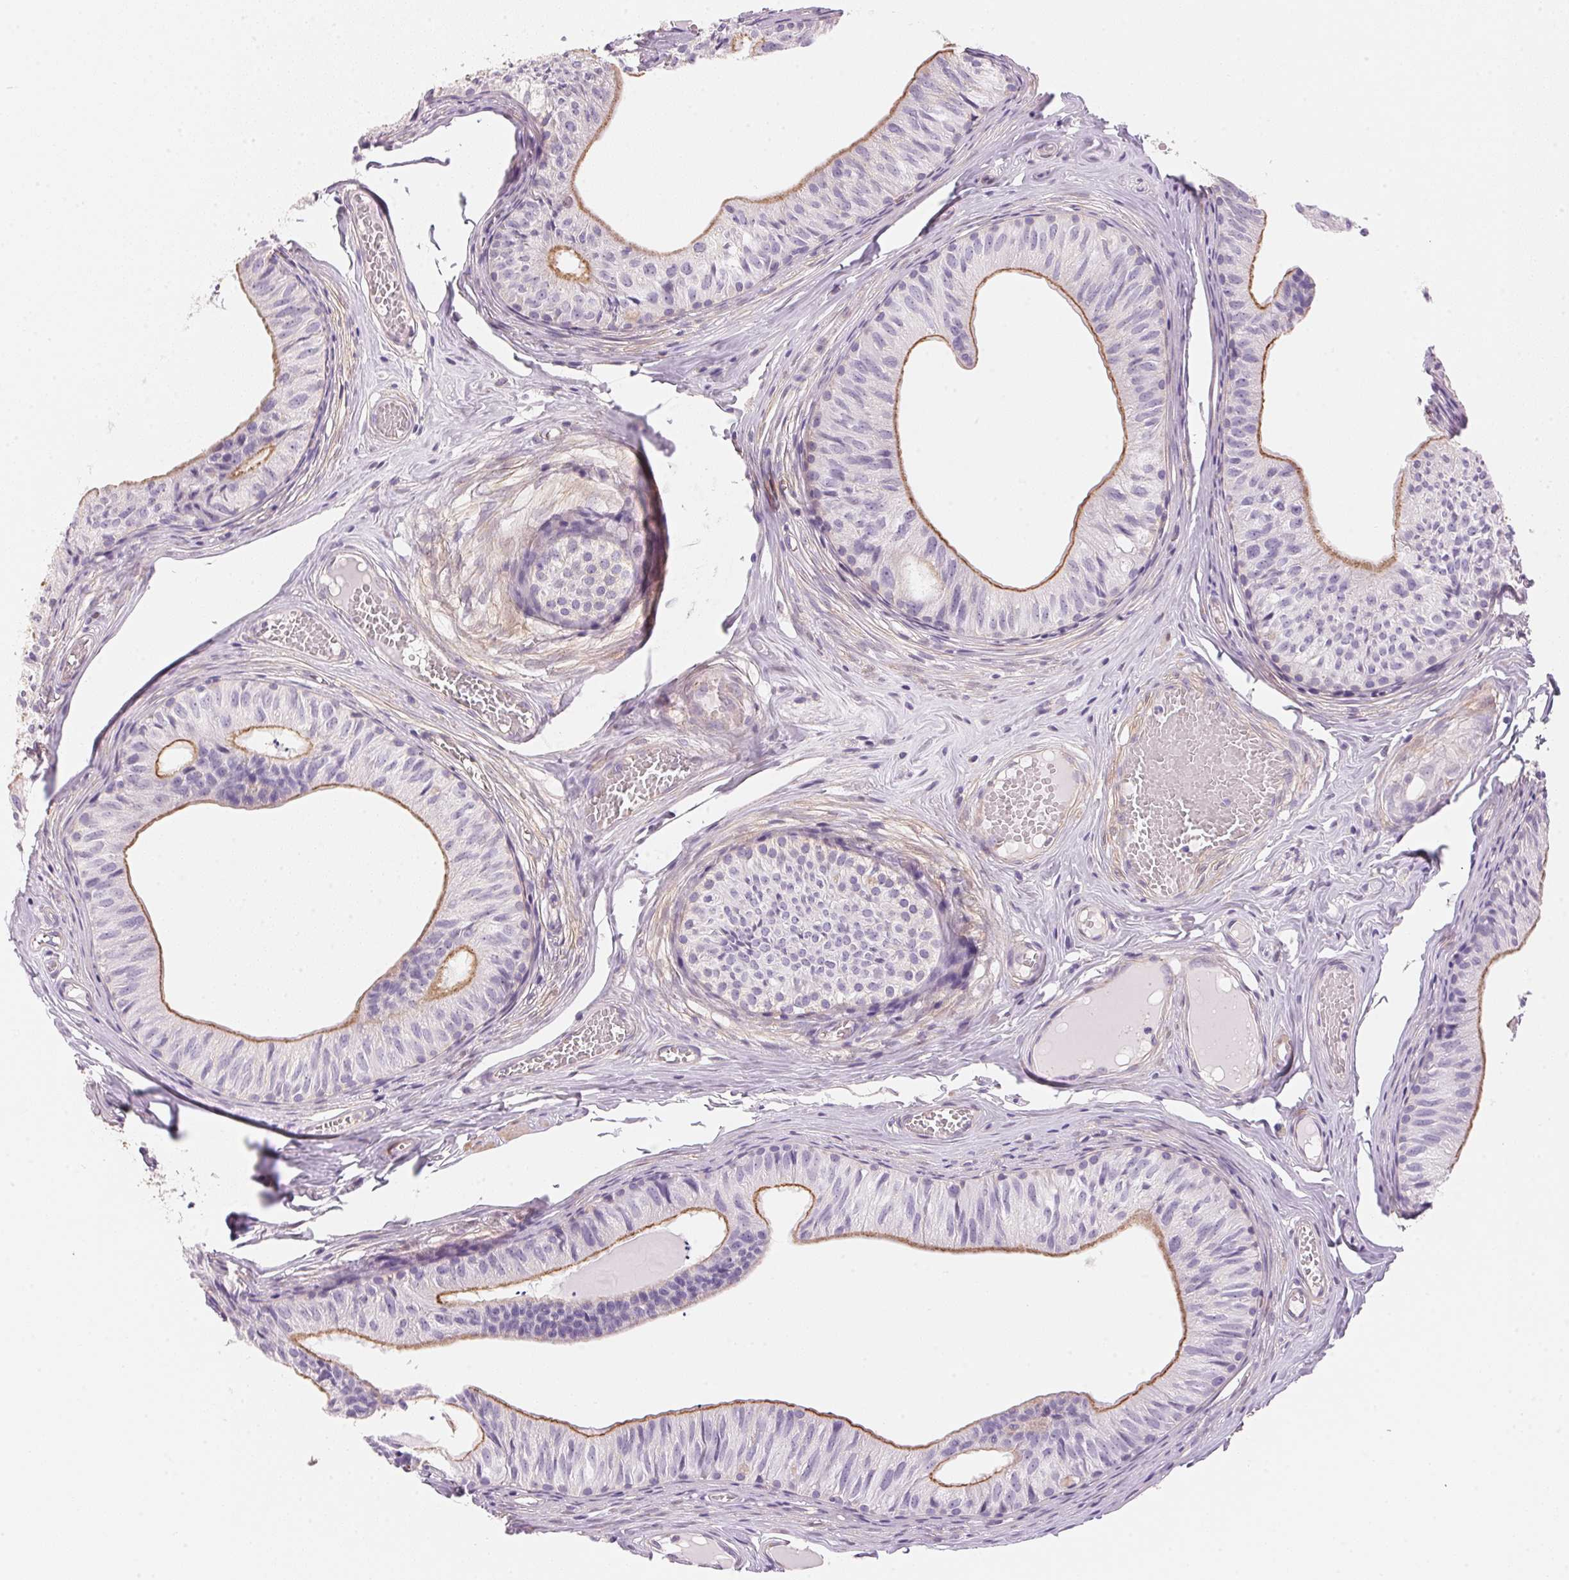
{"staining": {"intensity": "moderate", "quantity": "<25%", "location": "cytoplasmic/membranous"}, "tissue": "epididymis", "cell_type": "Glandular cells", "image_type": "normal", "snomed": [{"axis": "morphology", "description": "Normal tissue, NOS"}, {"axis": "topography", "description": "Epididymis"}], "caption": "A histopathology image of human epididymis stained for a protein shows moderate cytoplasmic/membranous brown staining in glandular cells. (DAB (3,3'-diaminobenzidine) = brown stain, brightfield microscopy at high magnification).", "gene": "SMTN", "patient": {"sex": "male", "age": 25}}